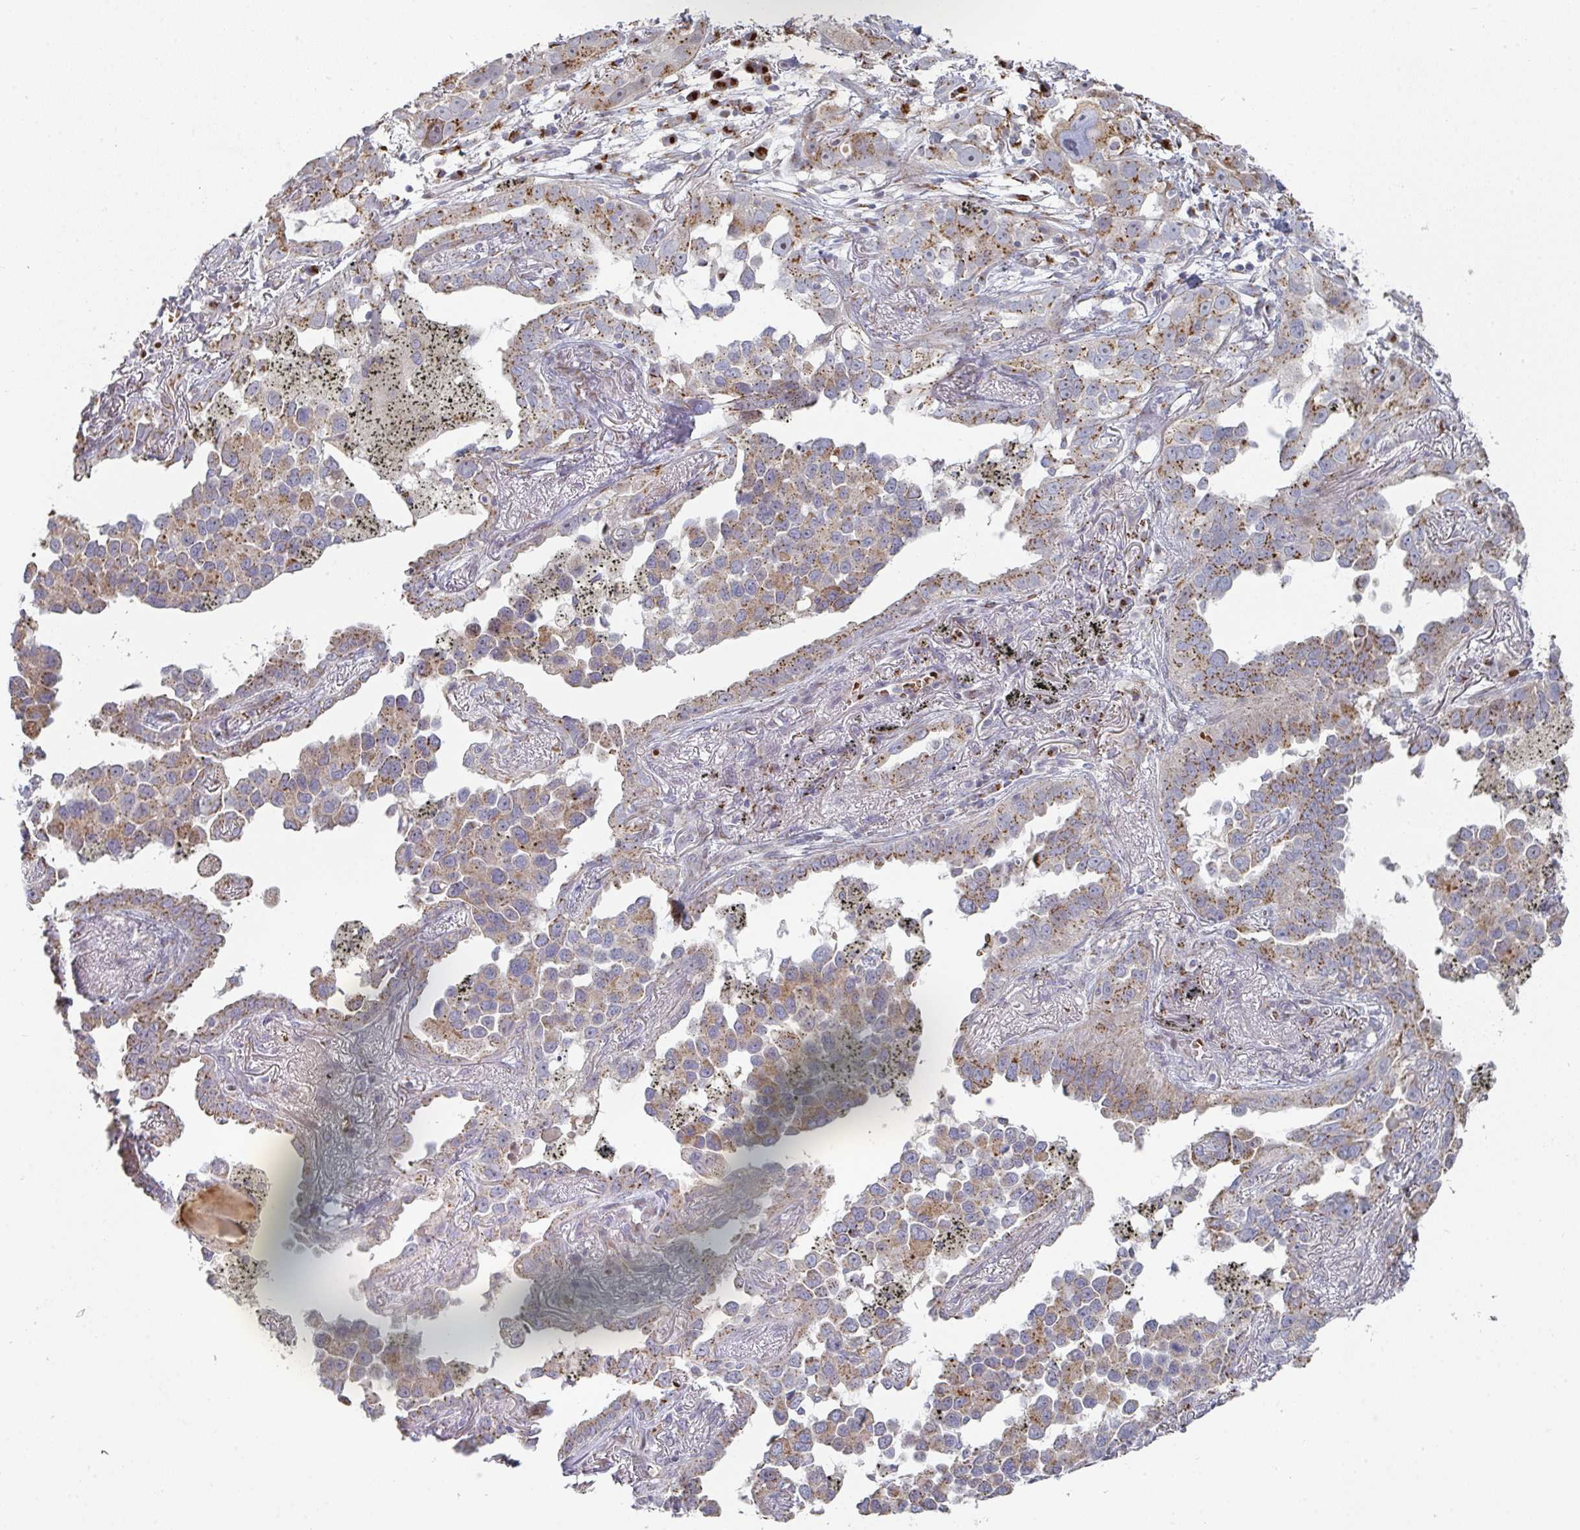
{"staining": {"intensity": "moderate", "quantity": ">75%", "location": "cytoplasmic/membranous"}, "tissue": "lung cancer", "cell_type": "Tumor cells", "image_type": "cancer", "snomed": [{"axis": "morphology", "description": "Adenocarcinoma, NOS"}, {"axis": "topography", "description": "Lung"}], "caption": "Lung cancer (adenocarcinoma) stained with IHC reveals moderate cytoplasmic/membranous expression in about >75% of tumor cells. Nuclei are stained in blue.", "gene": "ZNF526", "patient": {"sex": "male", "age": 67}}